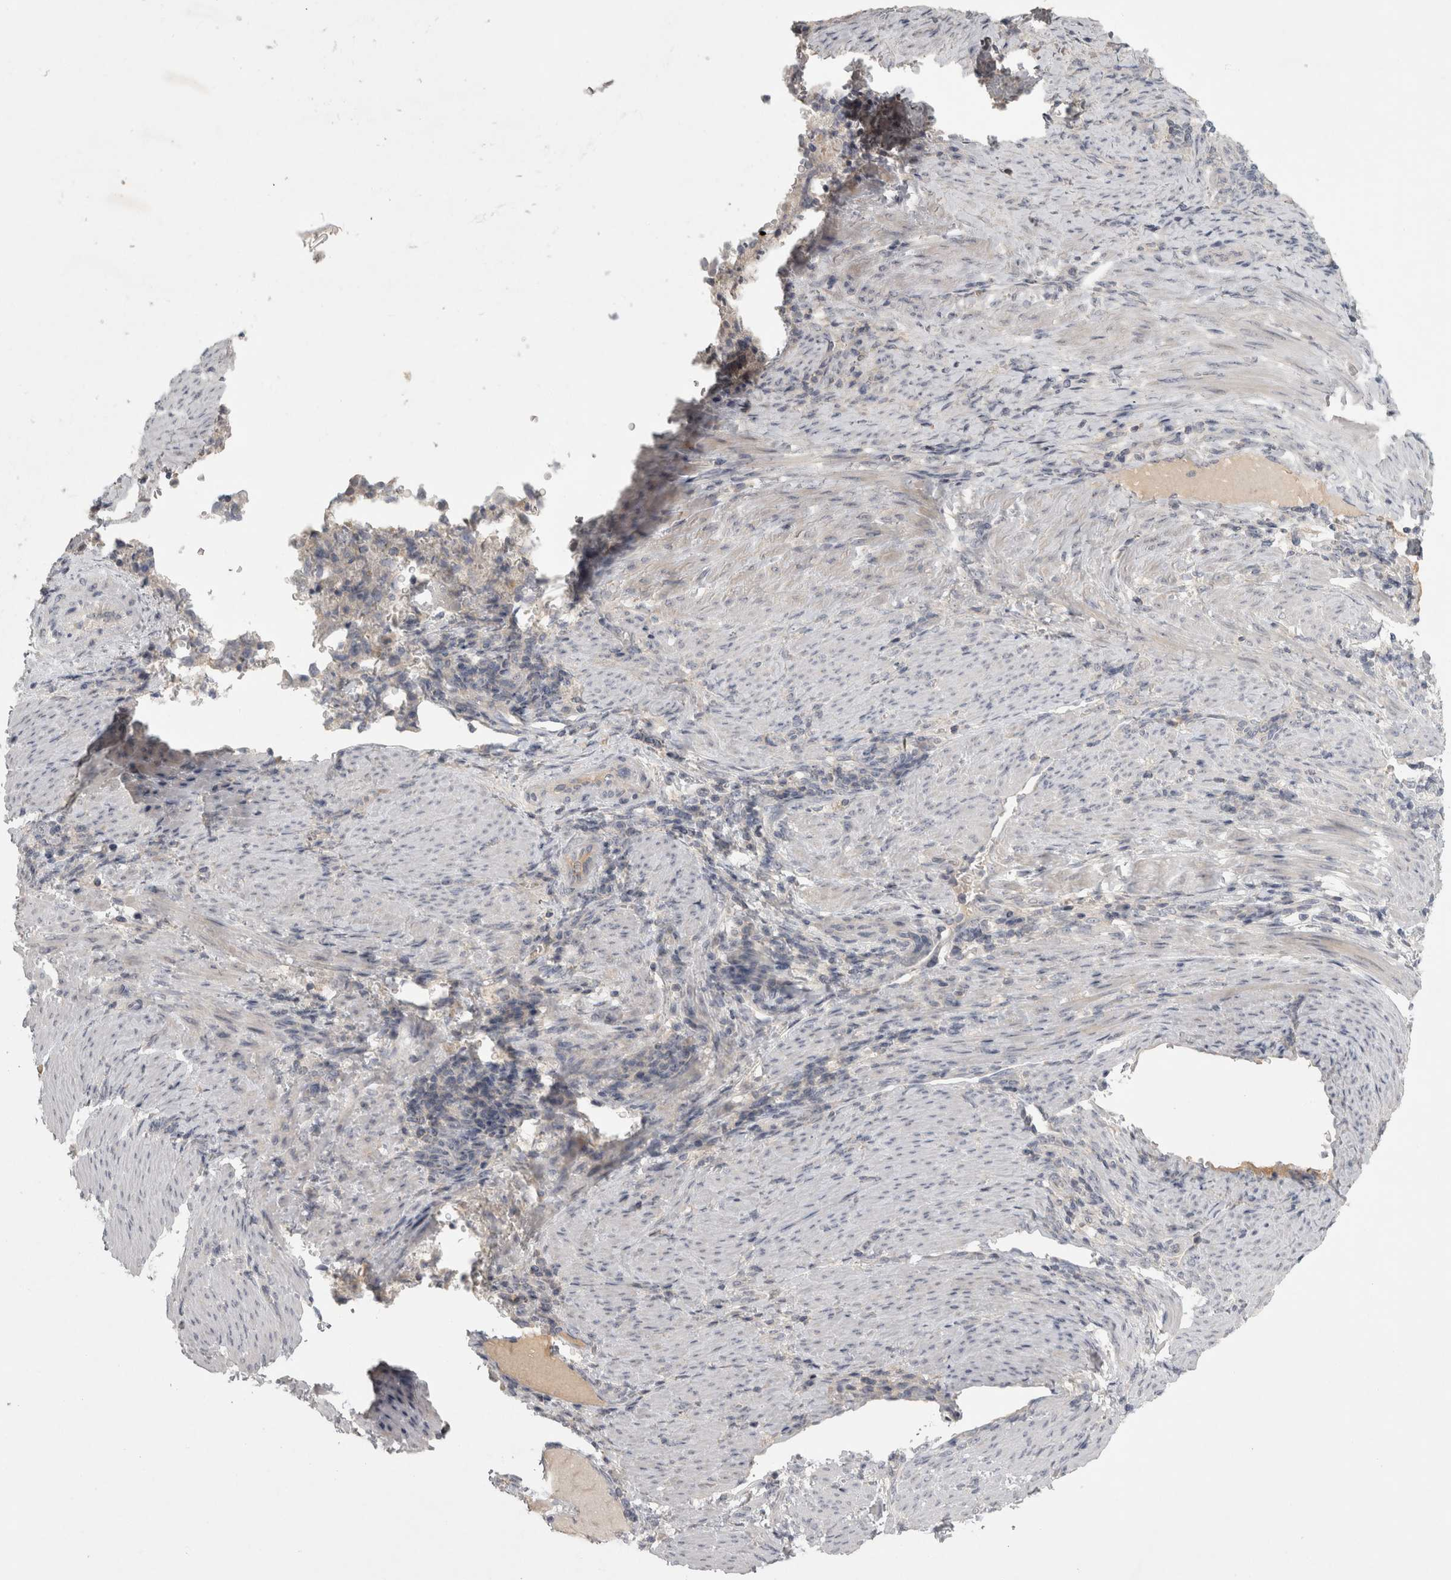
{"staining": {"intensity": "negative", "quantity": "none", "location": "none"}, "tissue": "endometrial cancer", "cell_type": "Tumor cells", "image_type": "cancer", "snomed": [{"axis": "morphology", "description": "Adenocarcinoma, NOS"}, {"axis": "topography", "description": "Endometrium"}], "caption": "Endometrial cancer (adenocarcinoma) stained for a protein using immunohistochemistry (IHC) shows no positivity tumor cells.", "gene": "ENPP7", "patient": {"sex": "female", "age": 80}}